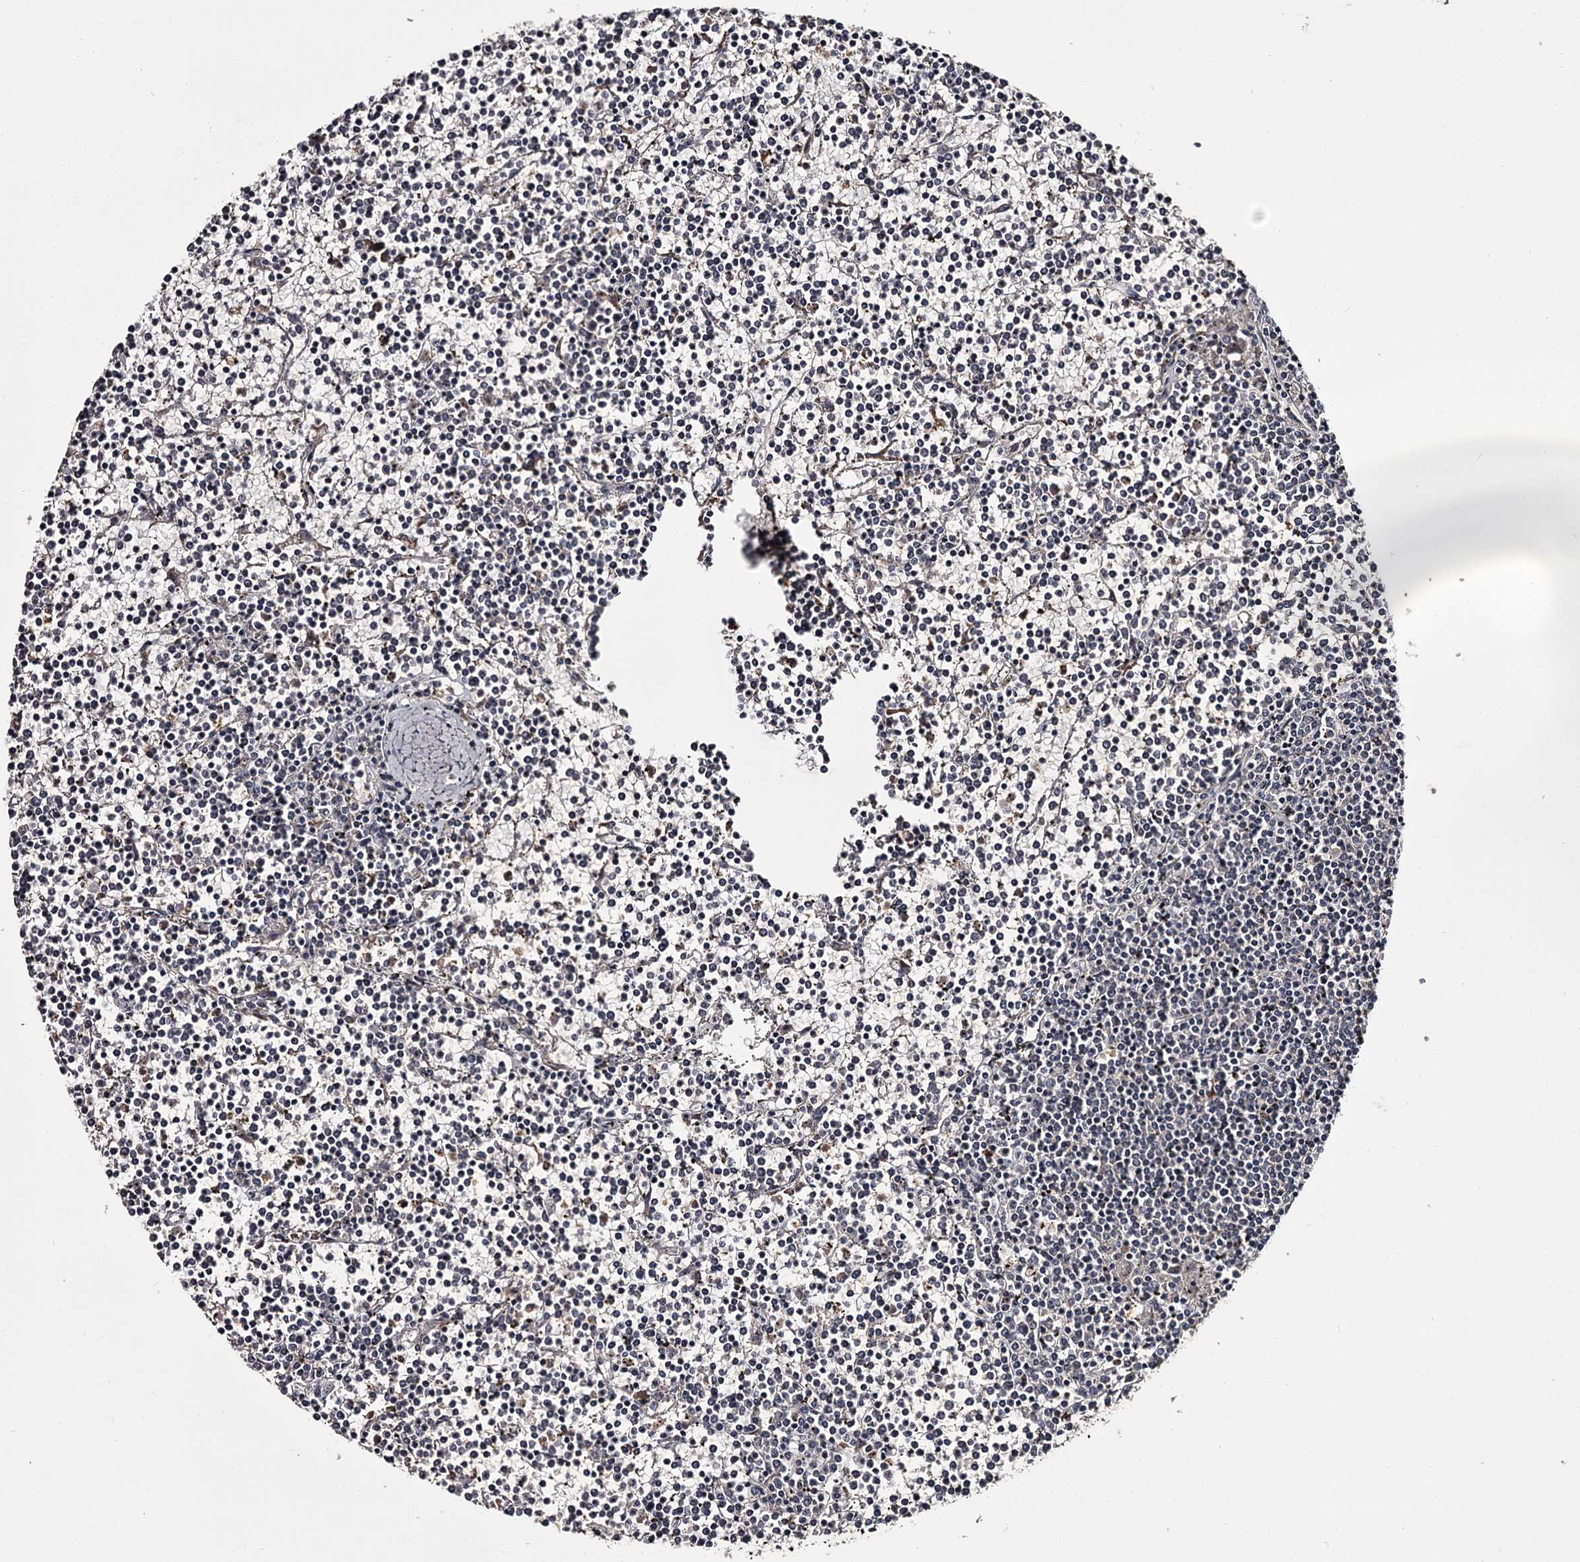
{"staining": {"intensity": "negative", "quantity": "none", "location": "none"}, "tissue": "lymphoma", "cell_type": "Tumor cells", "image_type": "cancer", "snomed": [{"axis": "morphology", "description": "Malignant lymphoma, non-Hodgkin's type, Low grade"}, {"axis": "topography", "description": "Spleen"}], "caption": "This image is of low-grade malignant lymphoma, non-Hodgkin's type stained with immunohistochemistry (IHC) to label a protein in brown with the nuclei are counter-stained blue. There is no positivity in tumor cells.", "gene": "PRPF40B", "patient": {"sex": "female", "age": 19}}